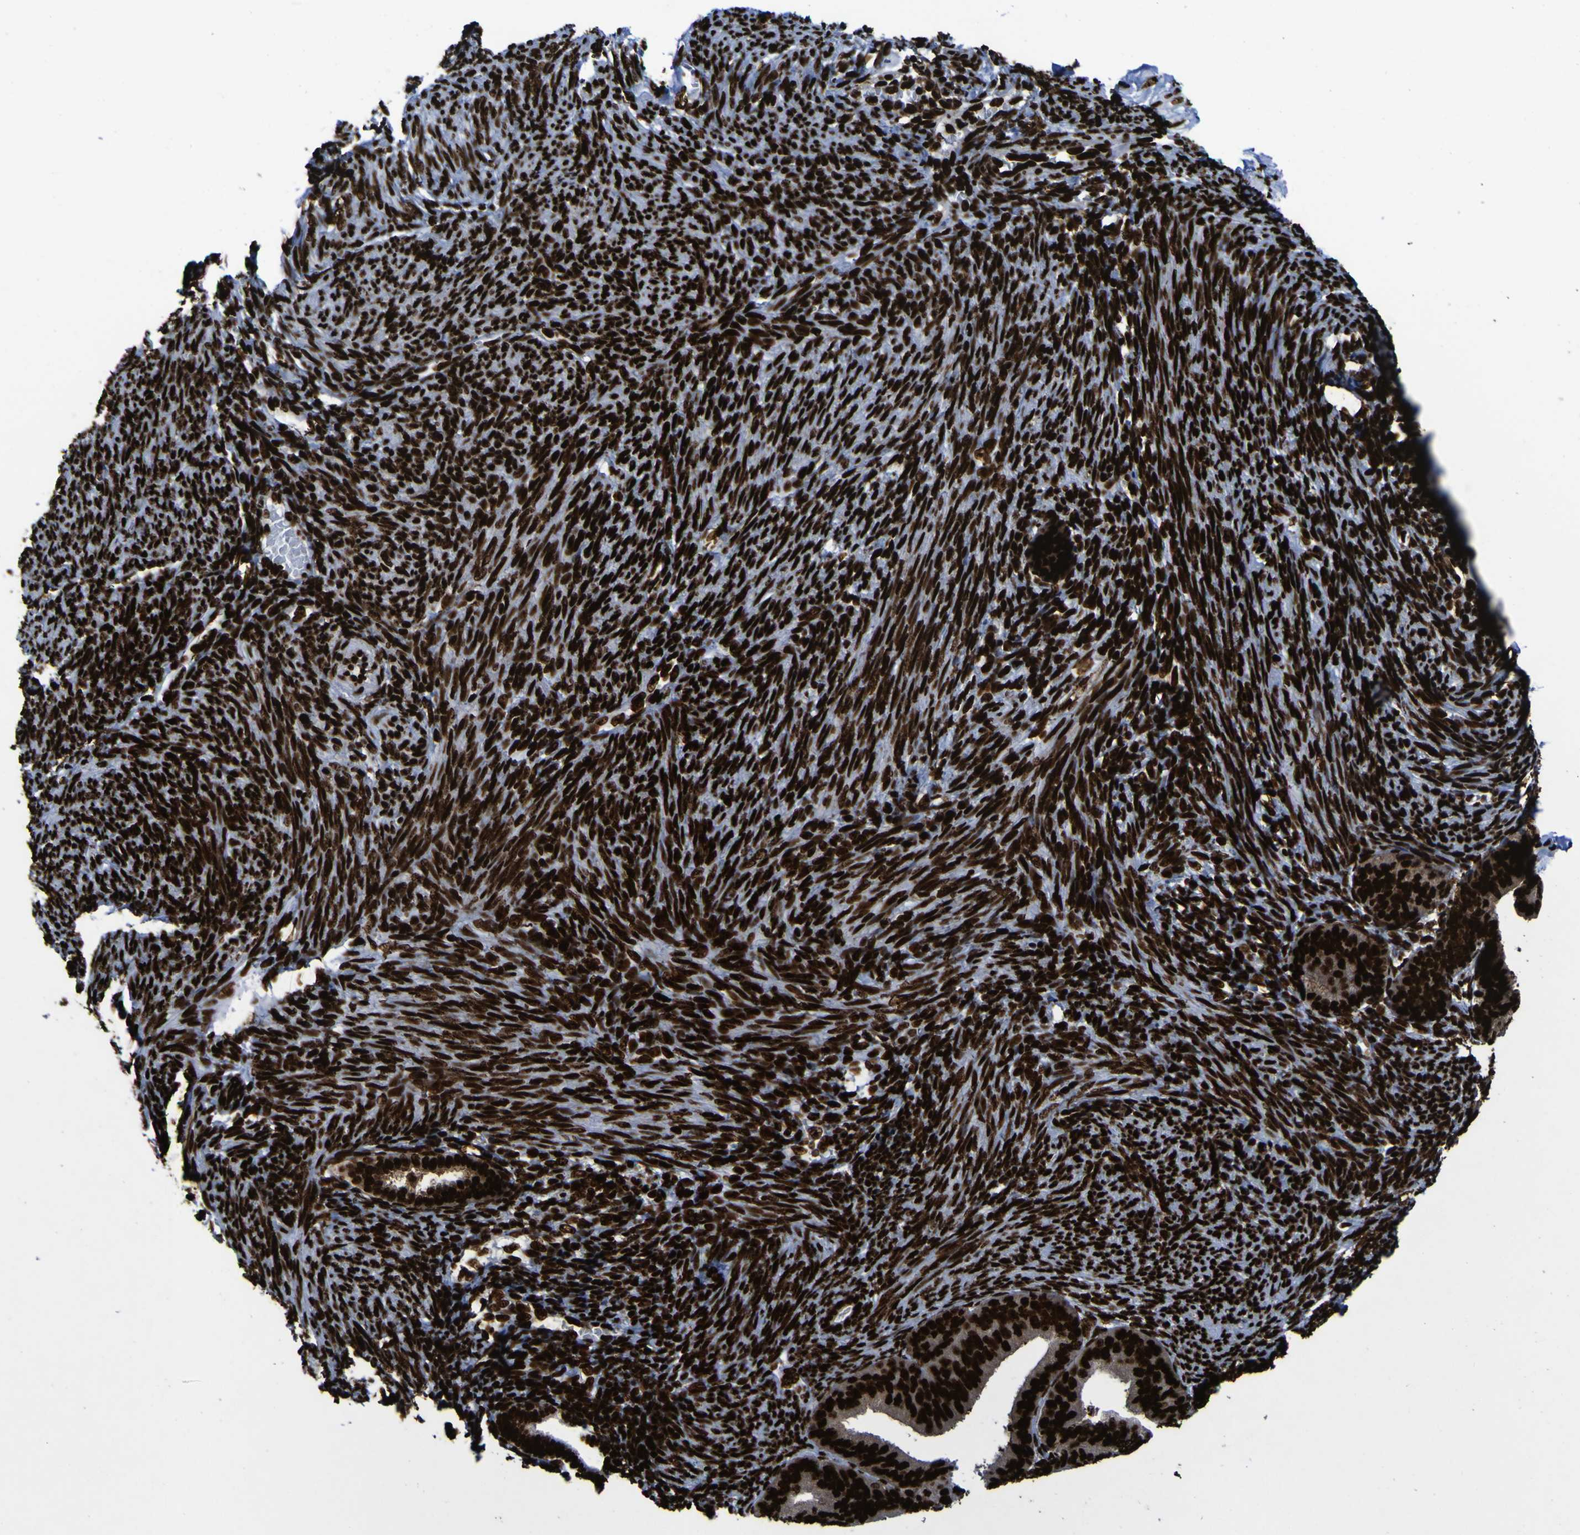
{"staining": {"intensity": "strong", "quantity": ">75%", "location": "nuclear"}, "tissue": "endometrial cancer", "cell_type": "Tumor cells", "image_type": "cancer", "snomed": [{"axis": "morphology", "description": "Adenocarcinoma, NOS"}, {"axis": "topography", "description": "Endometrium"}], "caption": "A high amount of strong nuclear expression is seen in approximately >75% of tumor cells in adenocarcinoma (endometrial) tissue.", "gene": "NPM1", "patient": {"sex": "female", "age": 63}}